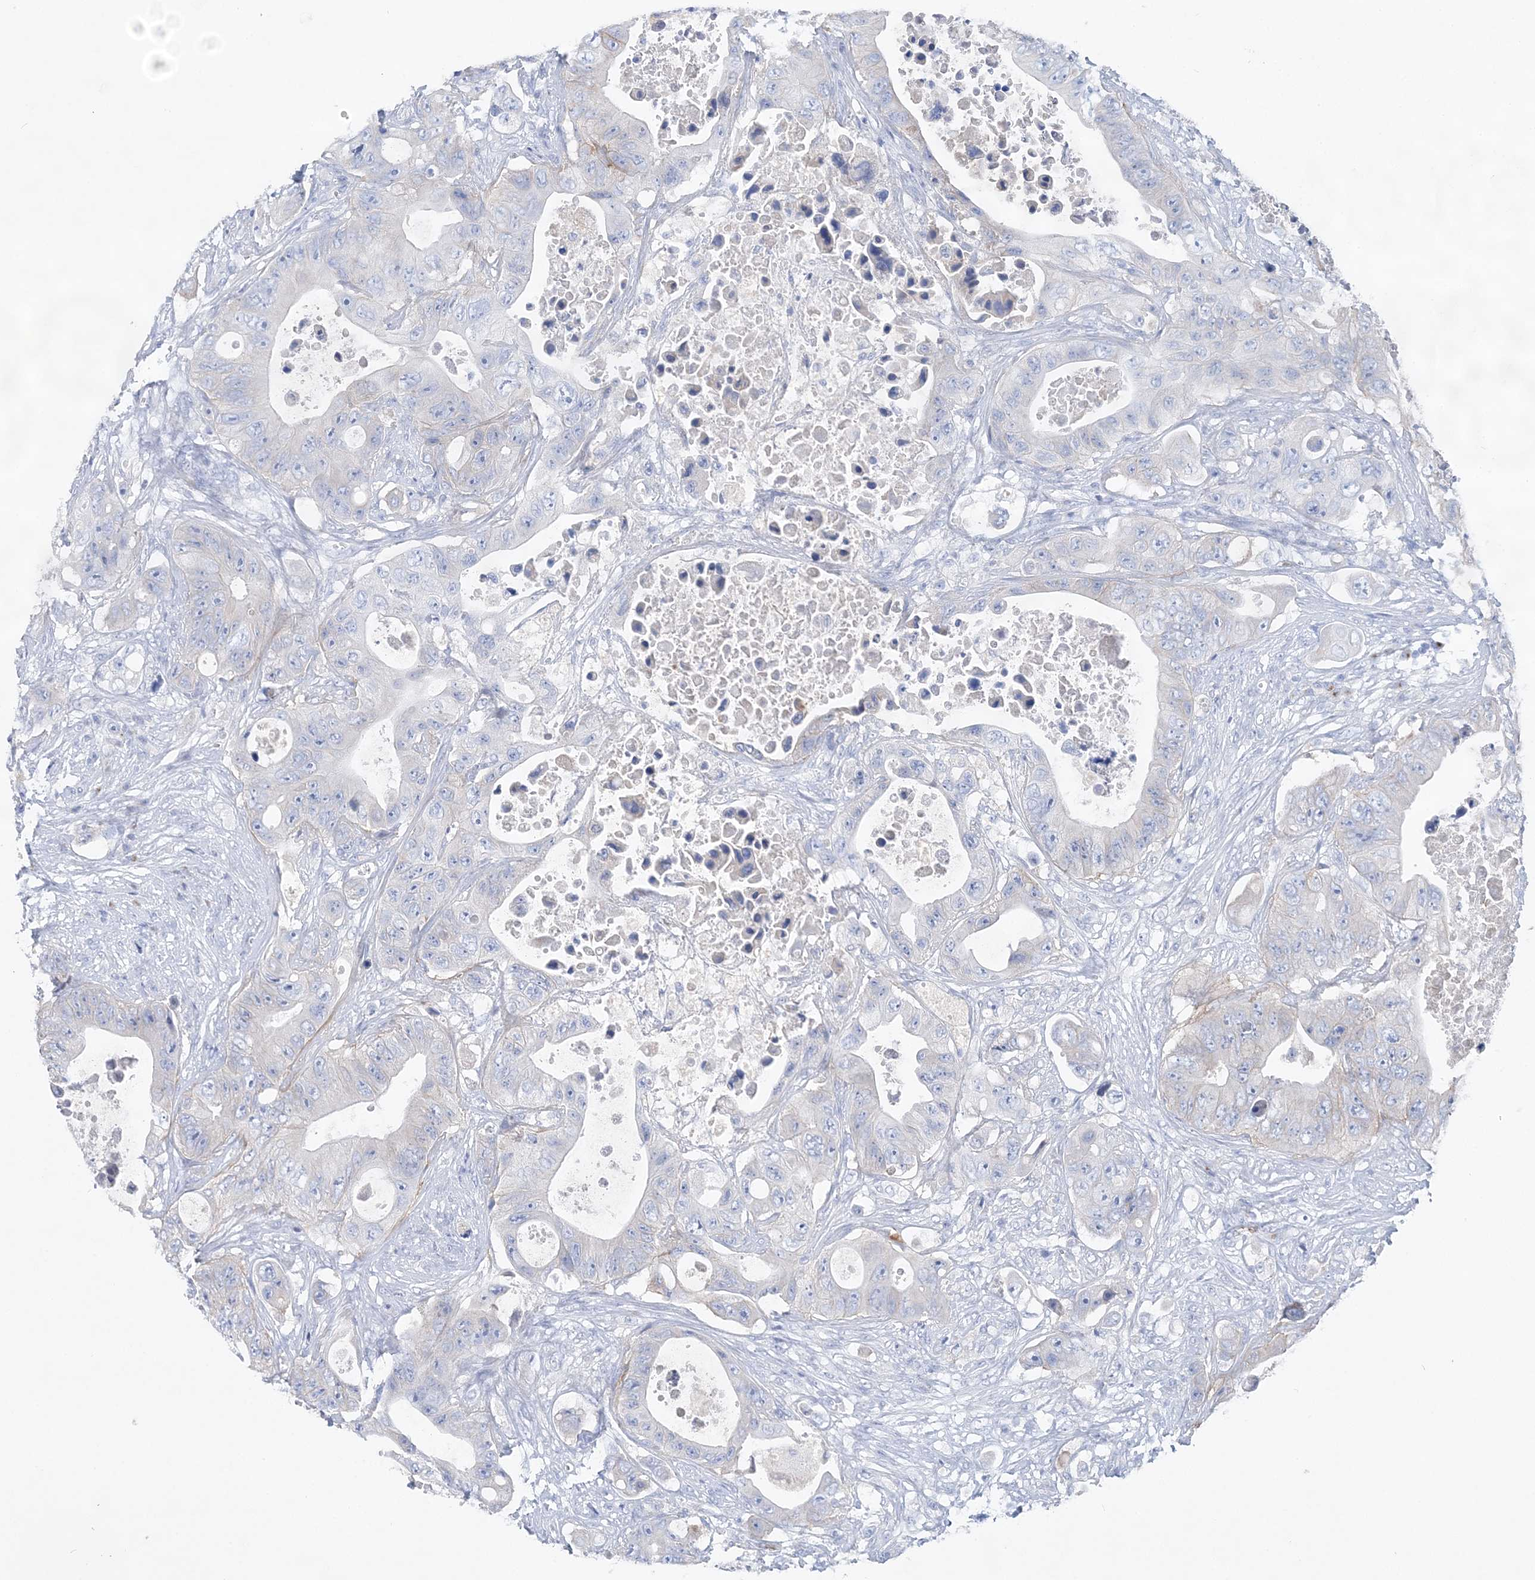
{"staining": {"intensity": "negative", "quantity": "none", "location": "none"}, "tissue": "colorectal cancer", "cell_type": "Tumor cells", "image_type": "cancer", "snomed": [{"axis": "morphology", "description": "Adenocarcinoma, NOS"}, {"axis": "topography", "description": "Colon"}], "caption": "Colorectal adenocarcinoma stained for a protein using immunohistochemistry reveals no expression tumor cells.", "gene": "SLC5A6", "patient": {"sex": "female", "age": 46}}